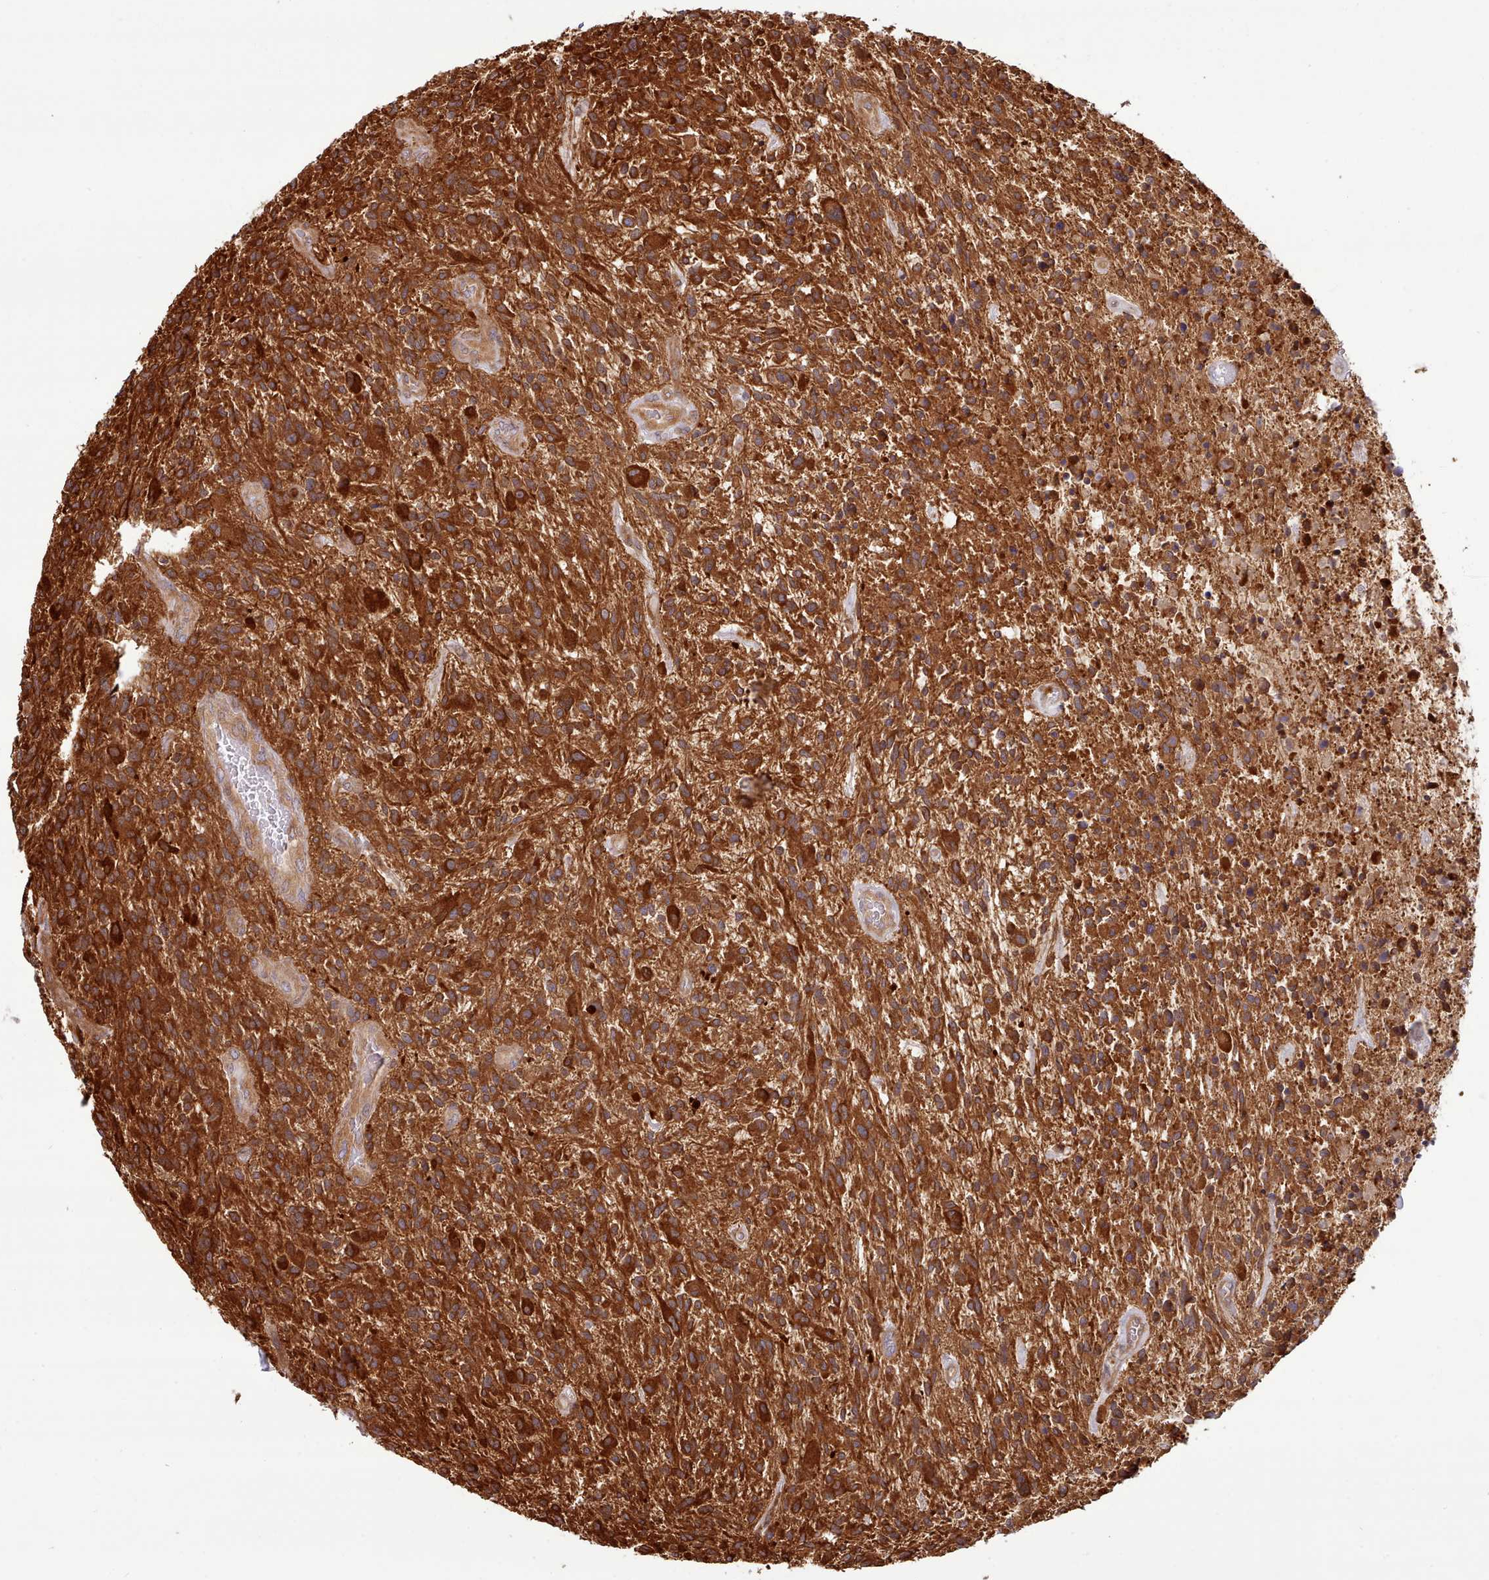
{"staining": {"intensity": "strong", "quantity": ">75%", "location": "cytoplasmic/membranous"}, "tissue": "glioma", "cell_type": "Tumor cells", "image_type": "cancer", "snomed": [{"axis": "morphology", "description": "Glioma, malignant, High grade"}, {"axis": "topography", "description": "Brain"}], "caption": "Immunohistochemistry photomicrograph of malignant glioma (high-grade) stained for a protein (brown), which displays high levels of strong cytoplasmic/membranous staining in approximately >75% of tumor cells.", "gene": "SLC4A9", "patient": {"sex": "male", "age": 47}}